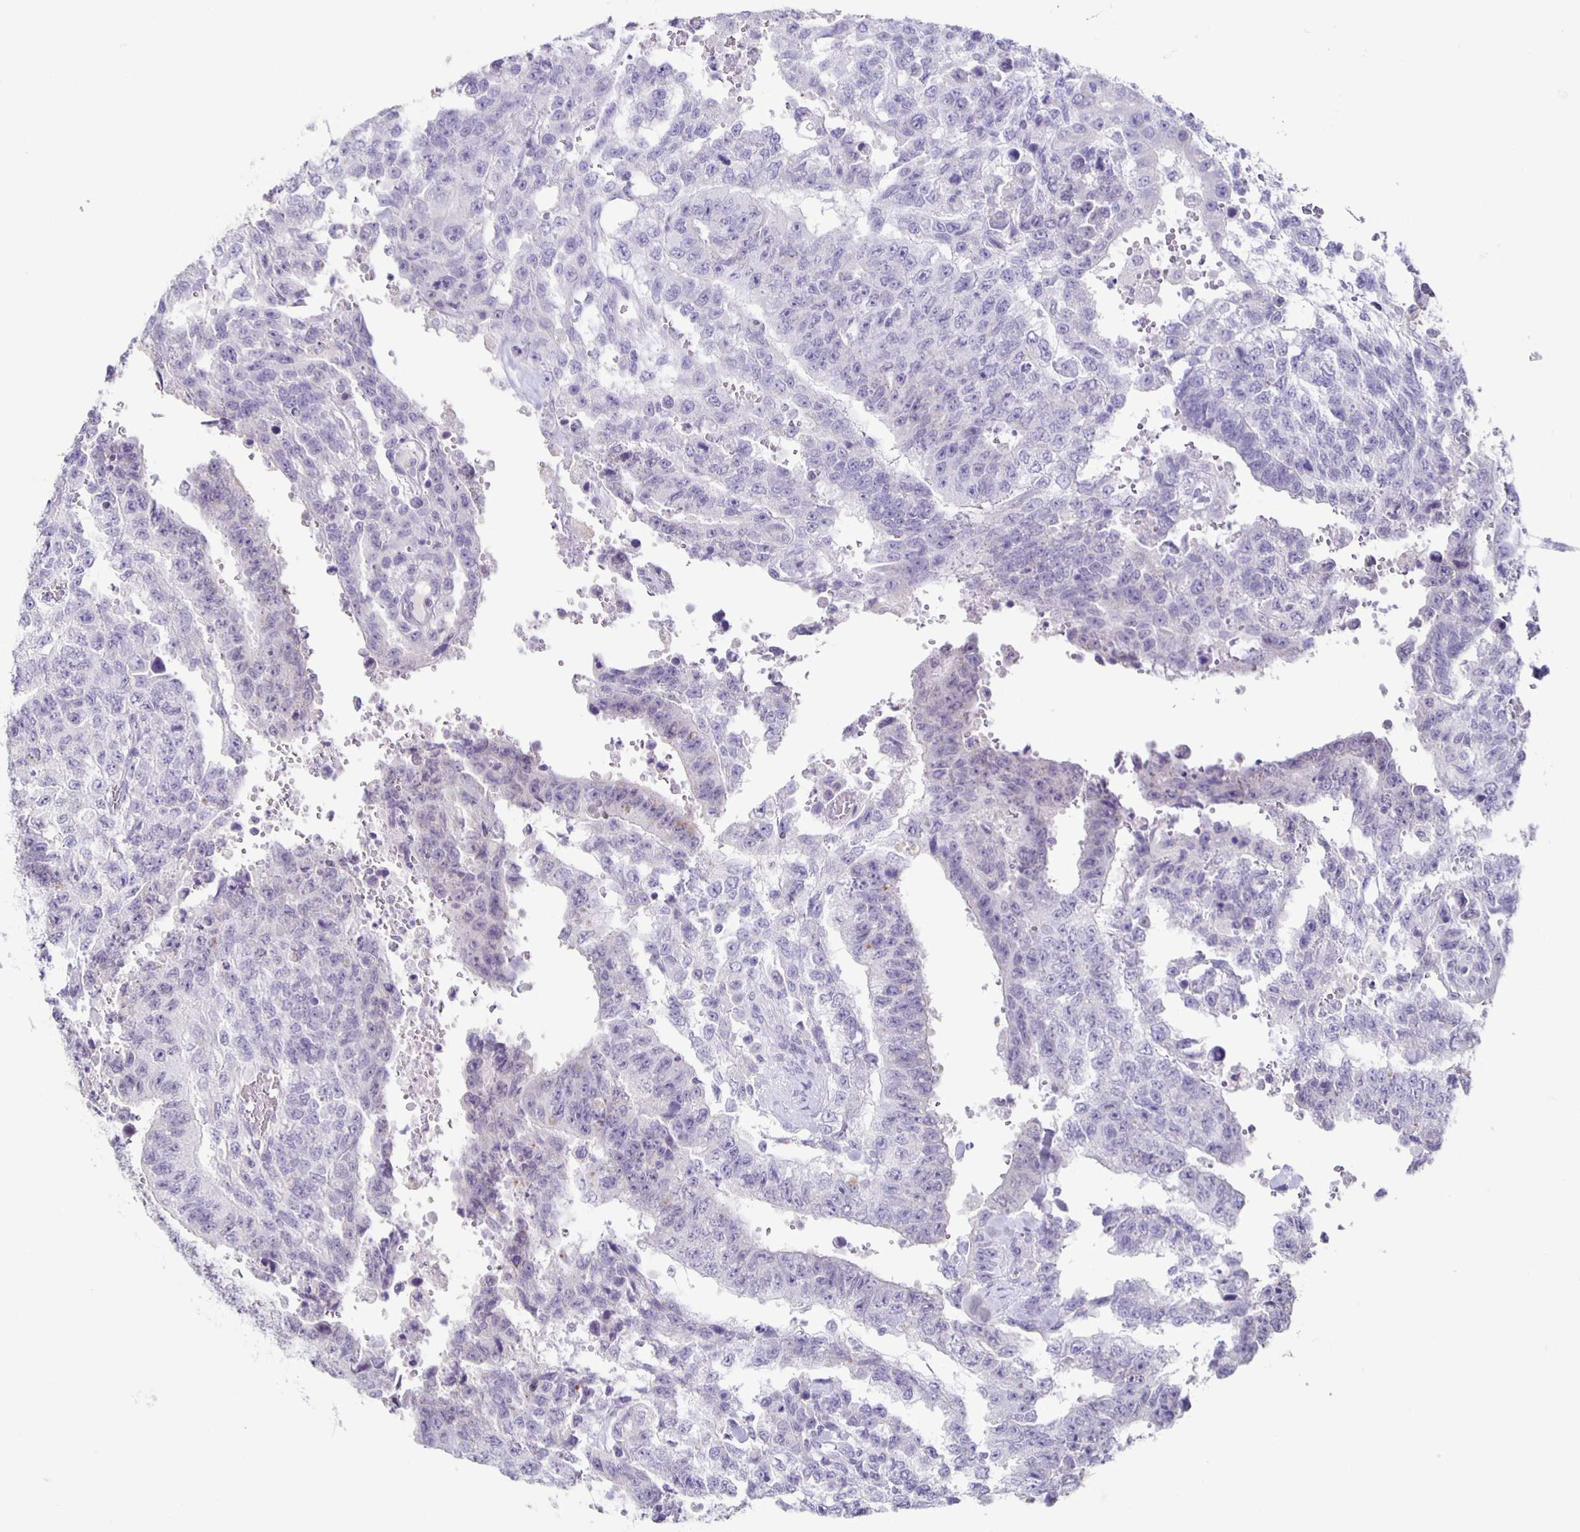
{"staining": {"intensity": "negative", "quantity": "none", "location": "none"}, "tissue": "testis cancer", "cell_type": "Tumor cells", "image_type": "cancer", "snomed": [{"axis": "morphology", "description": "Carcinoma, Embryonal, NOS"}, {"axis": "topography", "description": "Testis"}], "caption": "The IHC histopathology image has no significant expression in tumor cells of embryonal carcinoma (testis) tissue.", "gene": "CARNS1", "patient": {"sex": "male", "age": 24}}